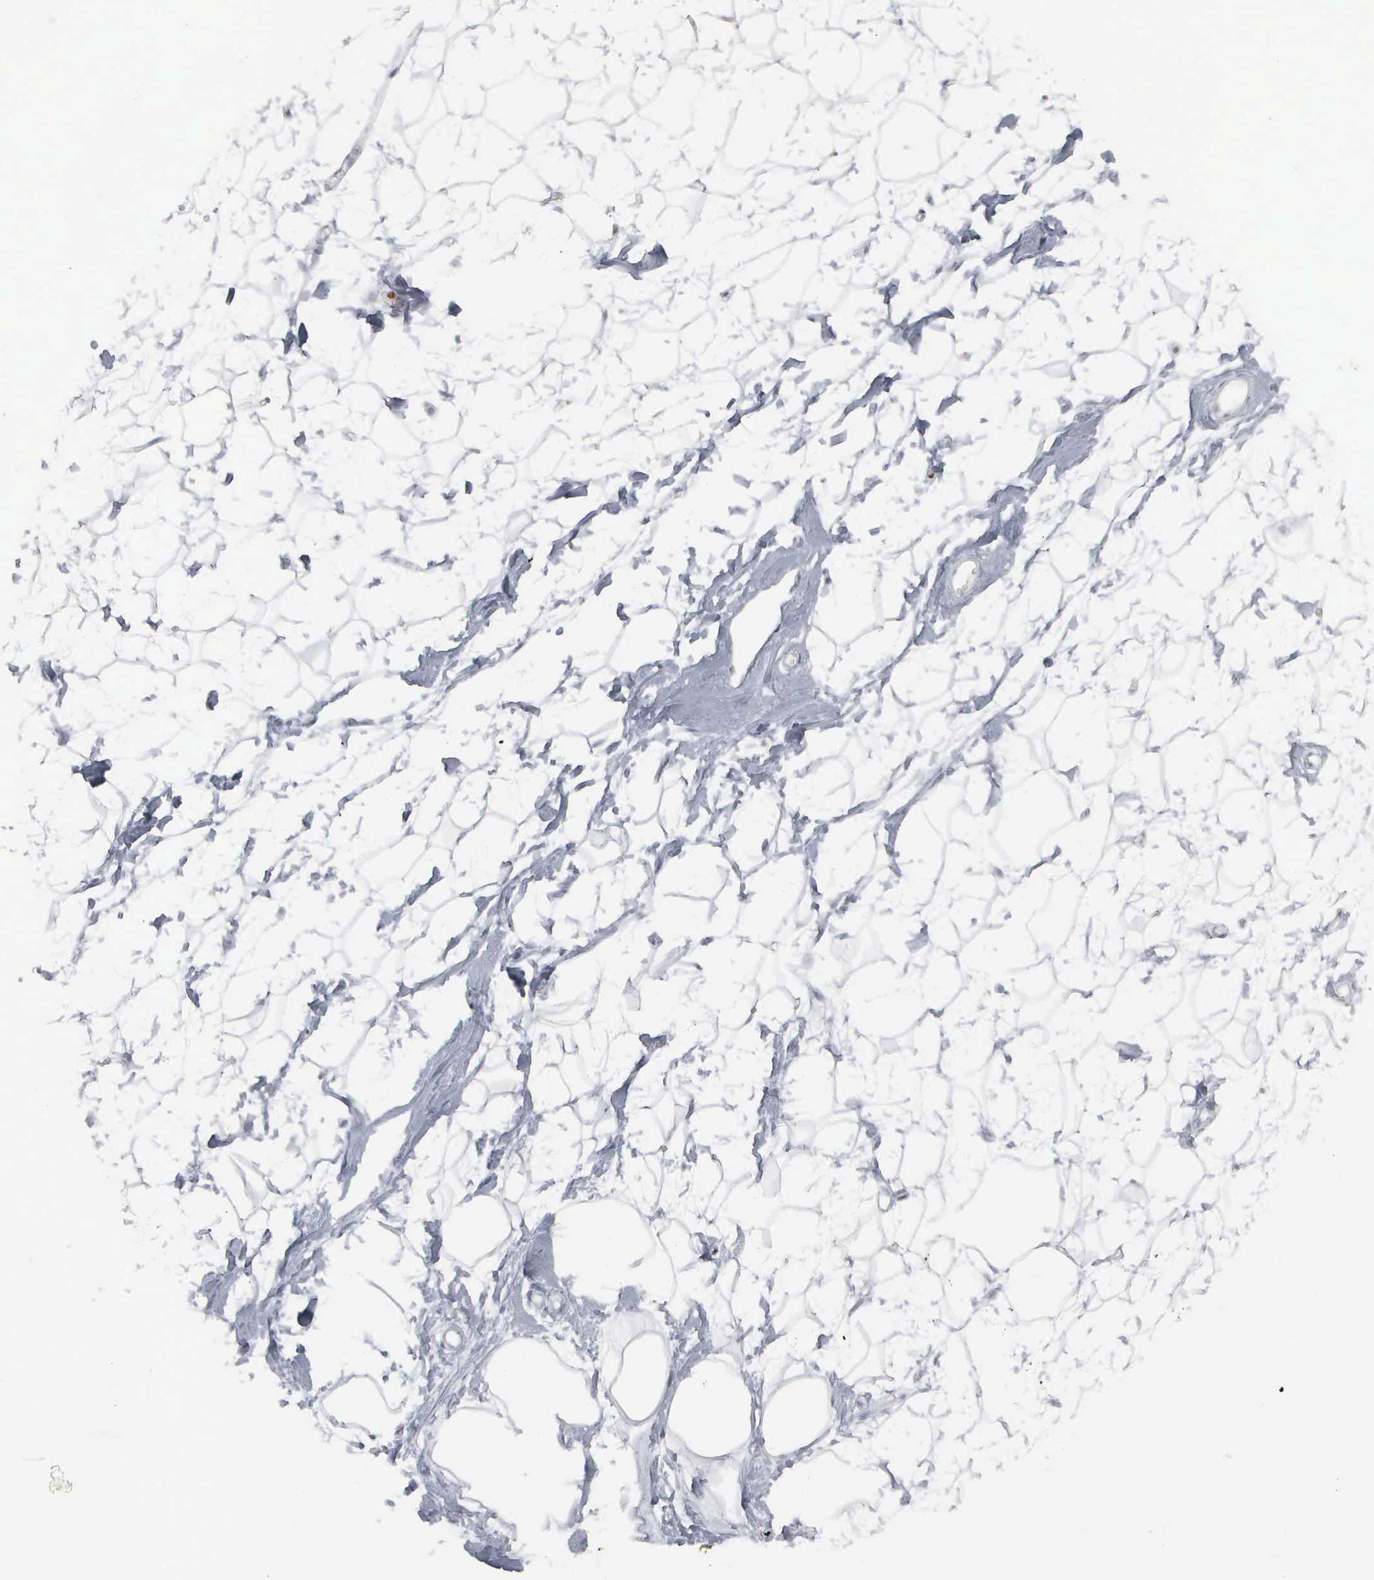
{"staining": {"intensity": "negative", "quantity": "none", "location": "none"}, "tissue": "adipose tissue", "cell_type": "Adipocytes", "image_type": "normal", "snomed": [{"axis": "morphology", "description": "Normal tissue, NOS"}, {"axis": "topography", "description": "Breast"}], "caption": "DAB immunohistochemical staining of unremarkable adipose tissue exhibits no significant staining in adipocytes. The staining was performed using DAB (3,3'-diaminobenzidine) to visualize the protein expression in brown, while the nuclei were stained in blue with hematoxylin (Magnification: 20x).", "gene": "CCND3", "patient": {"sex": "female", "age": 44}}